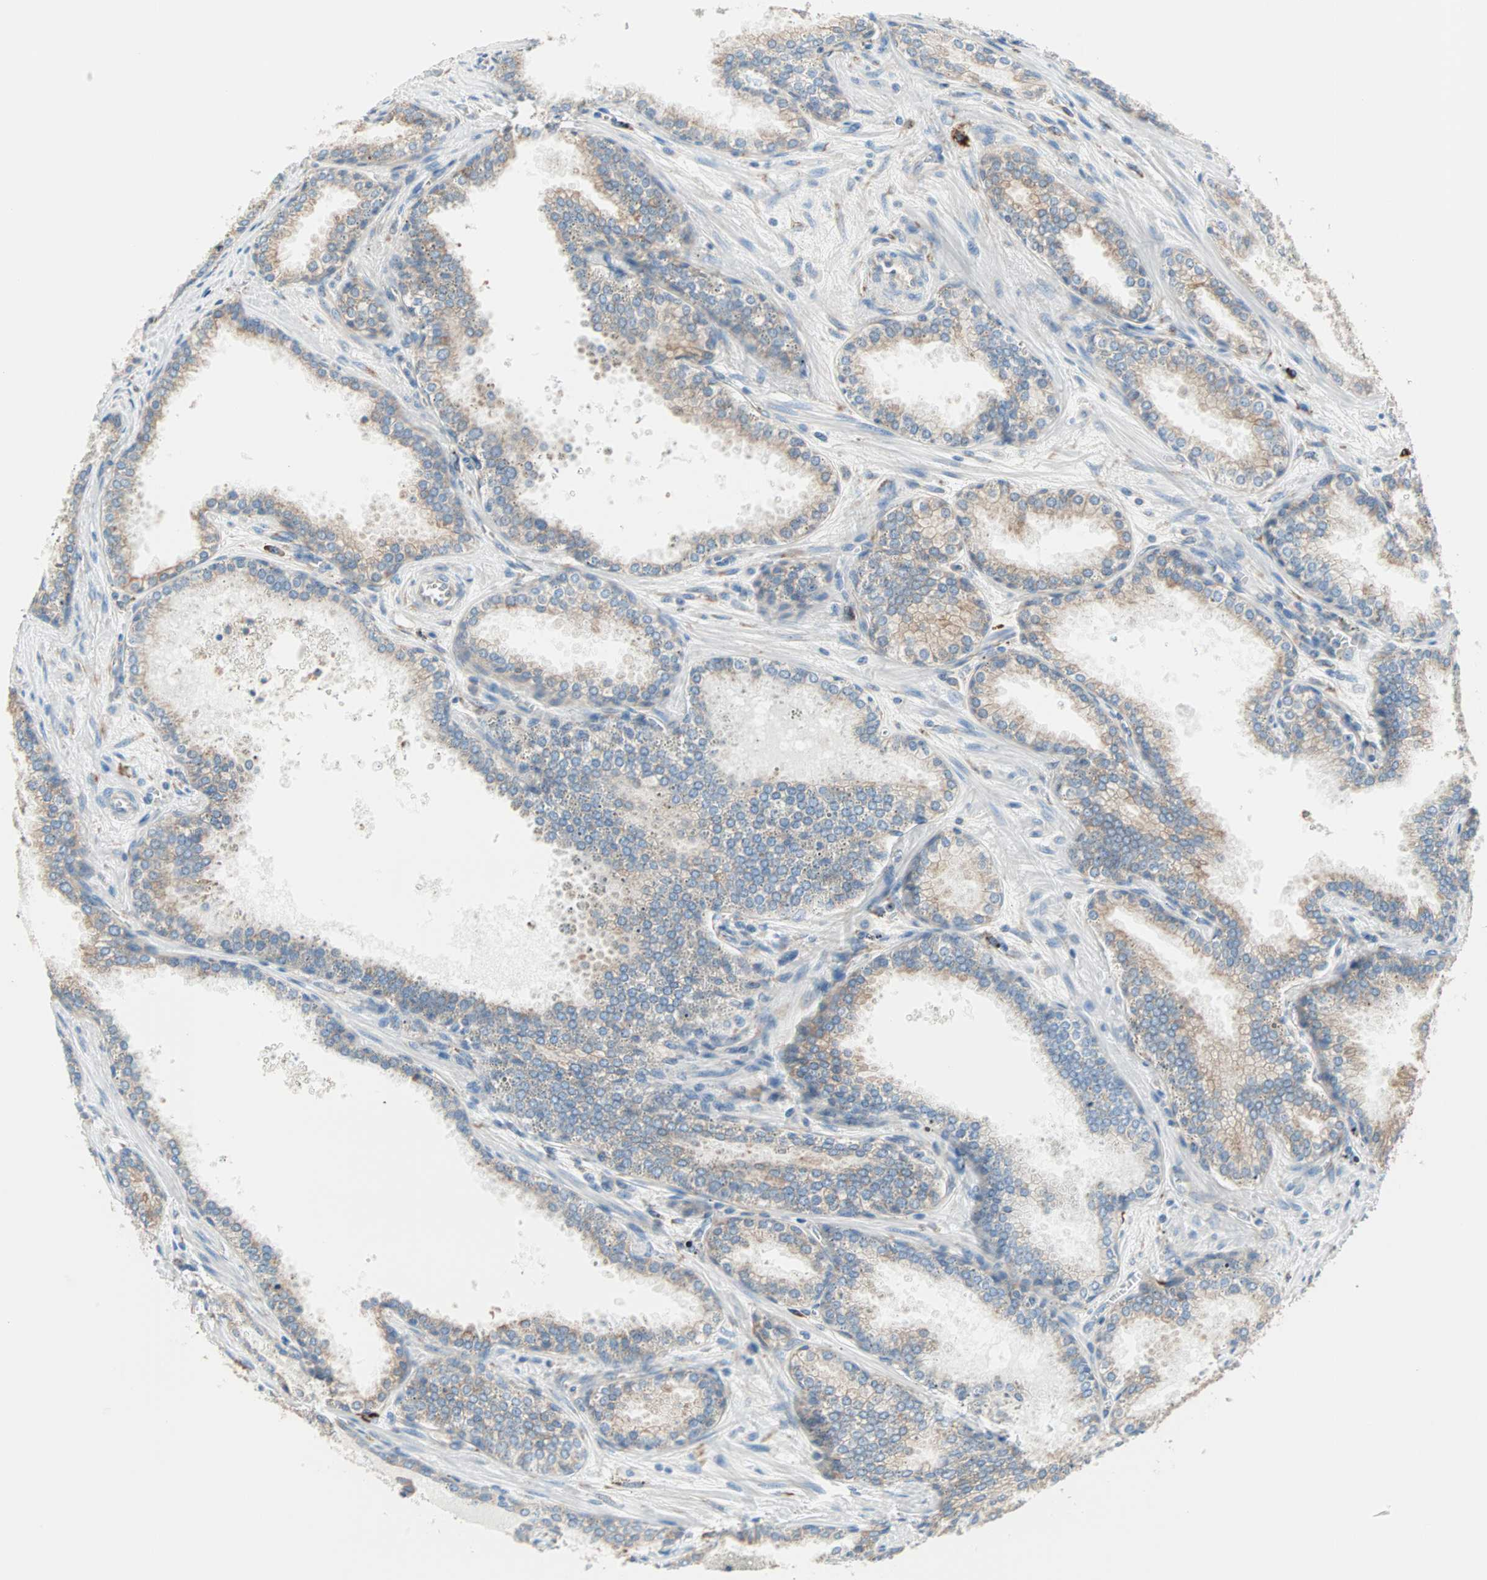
{"staining": {"intensity": "moderate", "quantity": ">75%", "location": "cytoplasmic/membranous"}, "tissue": "prostate cancer", "cell_type": "Tumor cells", "image_type": "cancer", "snomed": [{"axis": "morphology", "description": "Adenocarcinoma, Low grade"}, {"axis": "topography", "description": "Prostate"}], "caption": "An IHC photomicrograph of neoplastic tissue is shown. Protein staining in brown highlights moderate cytoplasmic/membranous positivity in prostate low-grade adenocarcinoma within tumor cells.", "gene": "PLCXD1", "patient": {"sex": "male", "age": 60}}